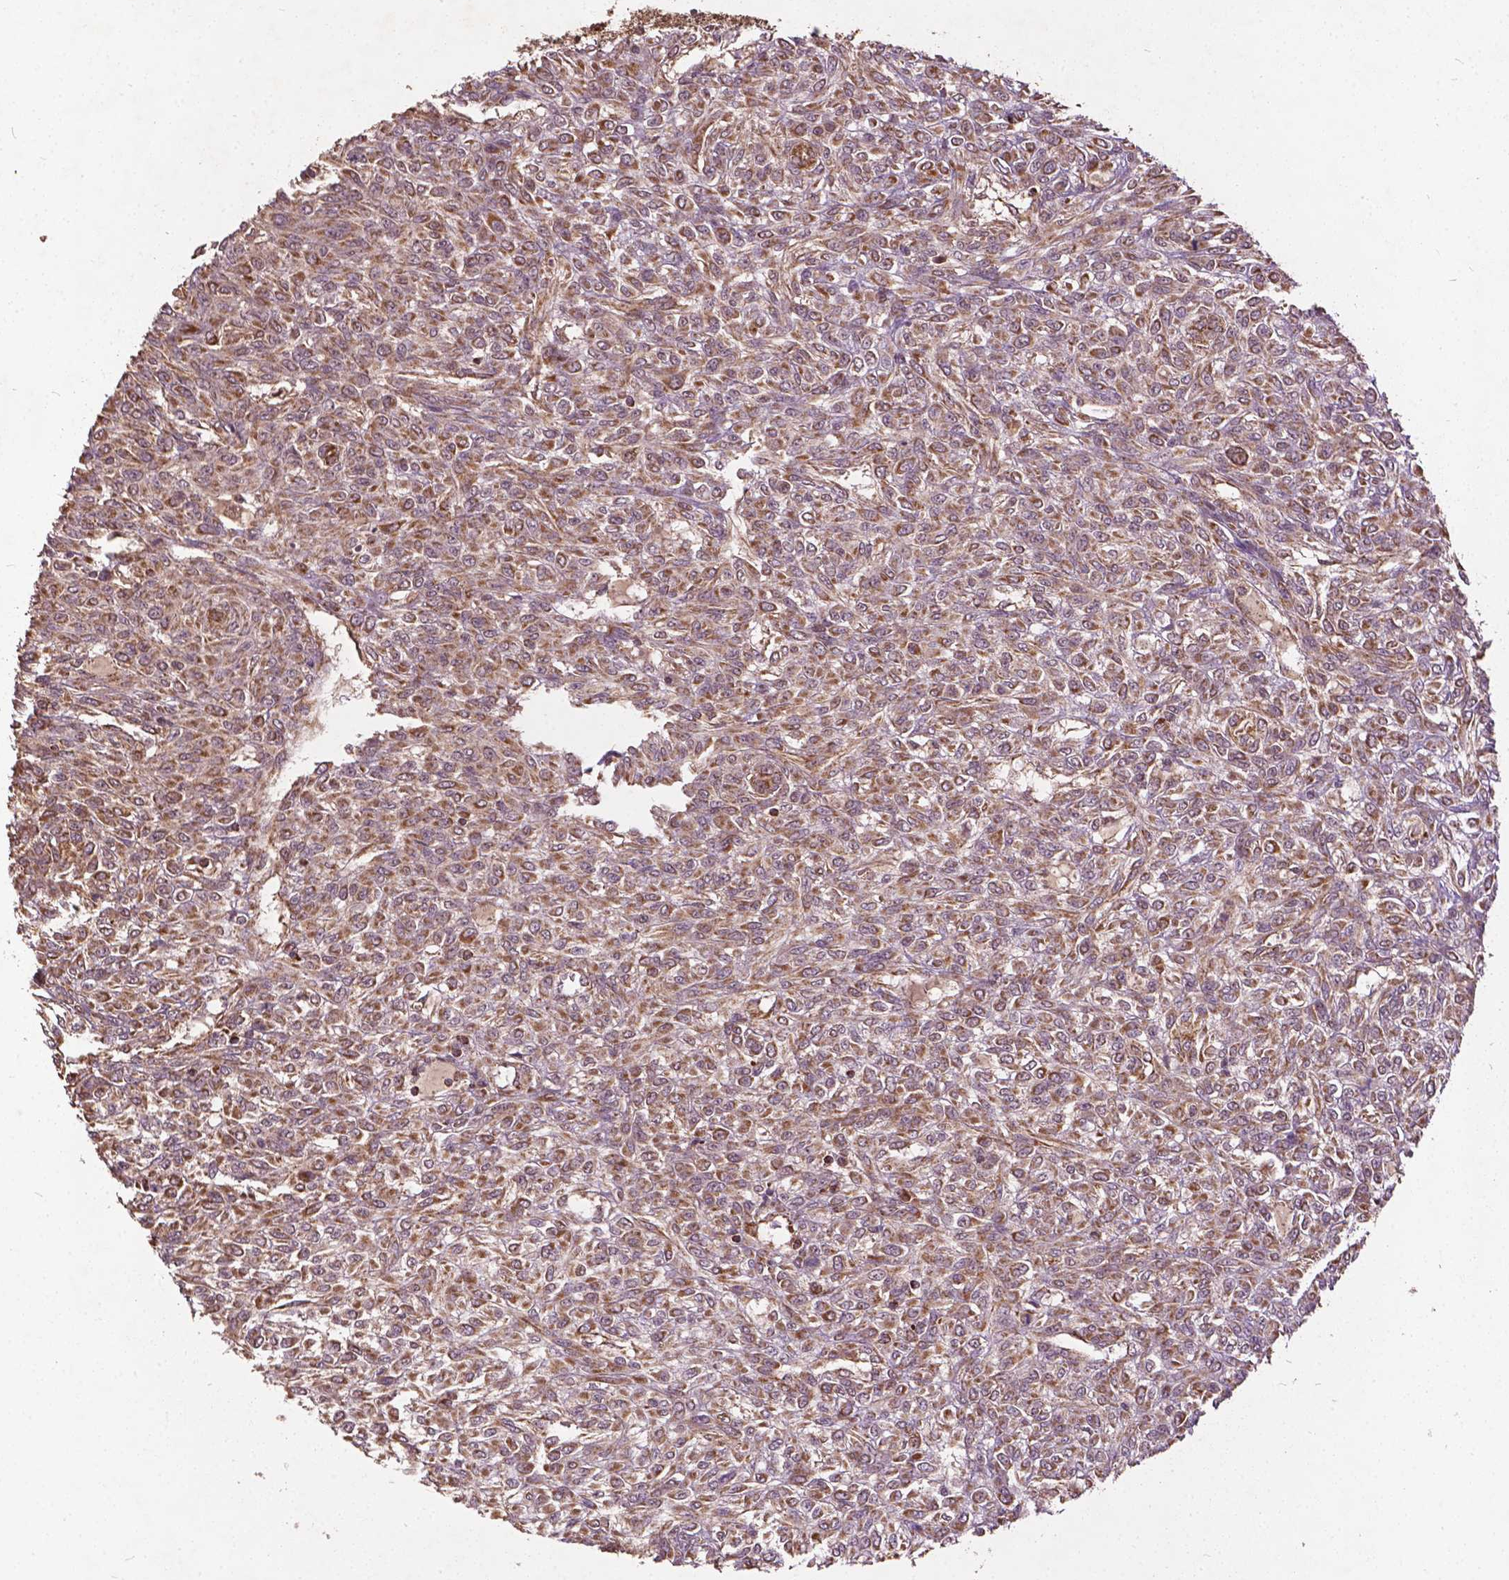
{"staining": {"intensity": "moderate", "quantity": ">75%", "location": "cytoplasmic/membranous"}, "tissue": "renal cancer", "cell_type": "Tumor cells", "image_type": "cancer", "snomed": [{"axis": "morphology", "description": "Adenocarcinoma, NOS"}, {"axis": "topography", "description": "Kidney"}], "caption": "Renal cancer (adenocarcinoma) stained for a protein demonstrates moderate cytoplasmic/membranous positivity in tumor cells.", "gene": "UBXN2A", "patient": {"sex": "male", "age": 58}}